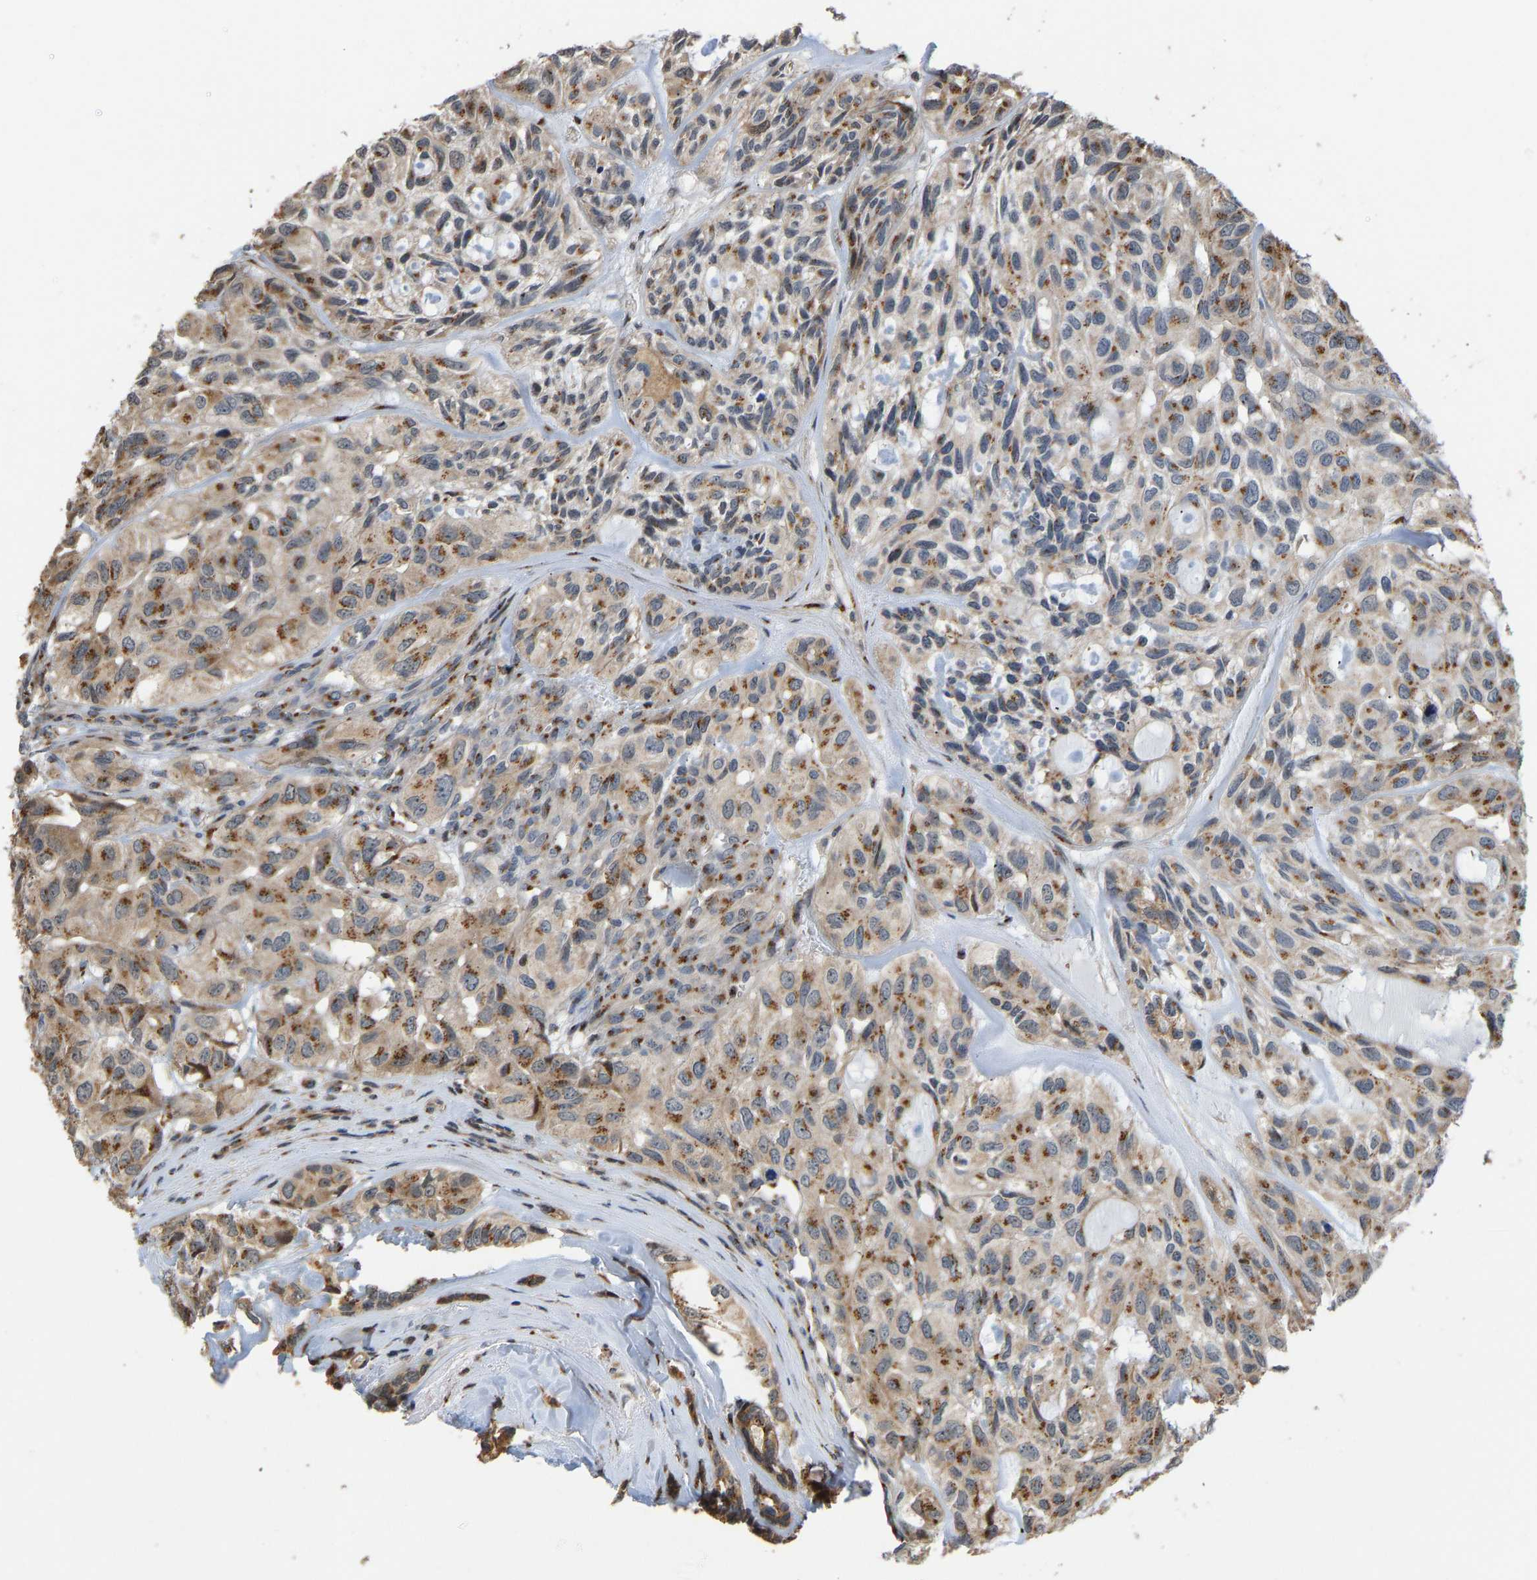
{"staining": {"intensity": "moderate", "quantity": ">75%", "location": "cytoplasmic/membranous"}, "tissue": "head and neck cancer", "cell_type": "Tumor cells", "image_type": "cancer", "snomed": [{"axis": "morphology", "description": "Adenocarcinoma, NOS"}, {"axis": "topography", "description": "Salivary gland, NOS"}, {"axis": "topography", "description": "Head-Neck"}], "caption": "Immunohistochemistry of head and neck cancer displays medium levels of moderate cytoplasmic/membranous positivity in about >75% of tumor cells.", "gene": "YIPF4", "patient": {"sex": "female", "age": 76}}